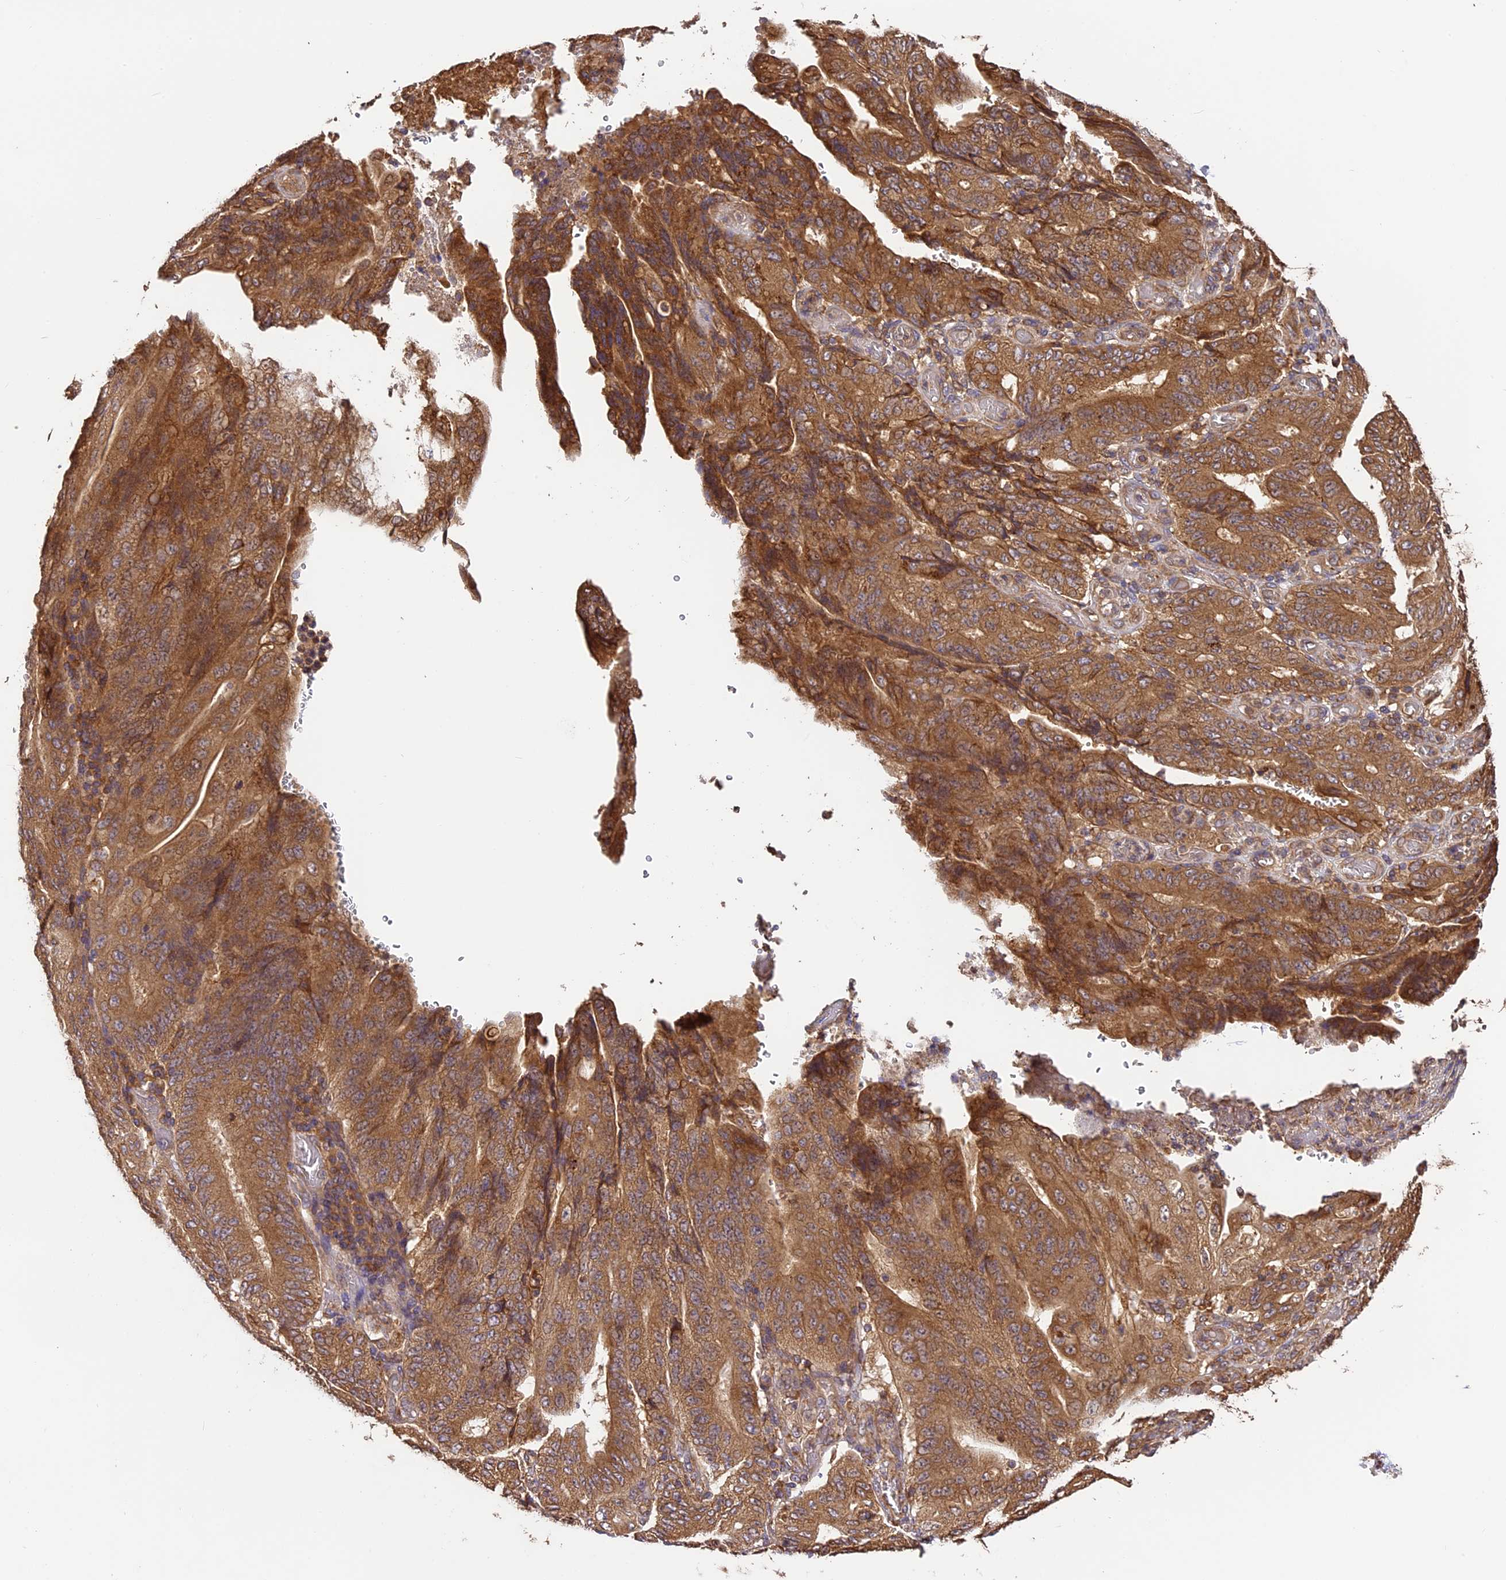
{"staining": {"intensity": "moderate", "quantity": ">75%", "location": "cytoplasmic/membranous"}, "tissue": "stomach cancer", "cell_type": "Tumor cells", "image_type": "cancer", "snomed": [{"axis": "morphology", "description": "Adenocarcinoma, NOS"}, {"axis": "topography", "description": "Stomach"}], "caption": "Immunohistochemical staining of human adenocarcinoma (stomach) demonstrates moderate cytoplasmic/membranous protein staining in about >75% of tumor cells.", "gene": "BRAP", "patient": {"sex": "female", "age": 73}}